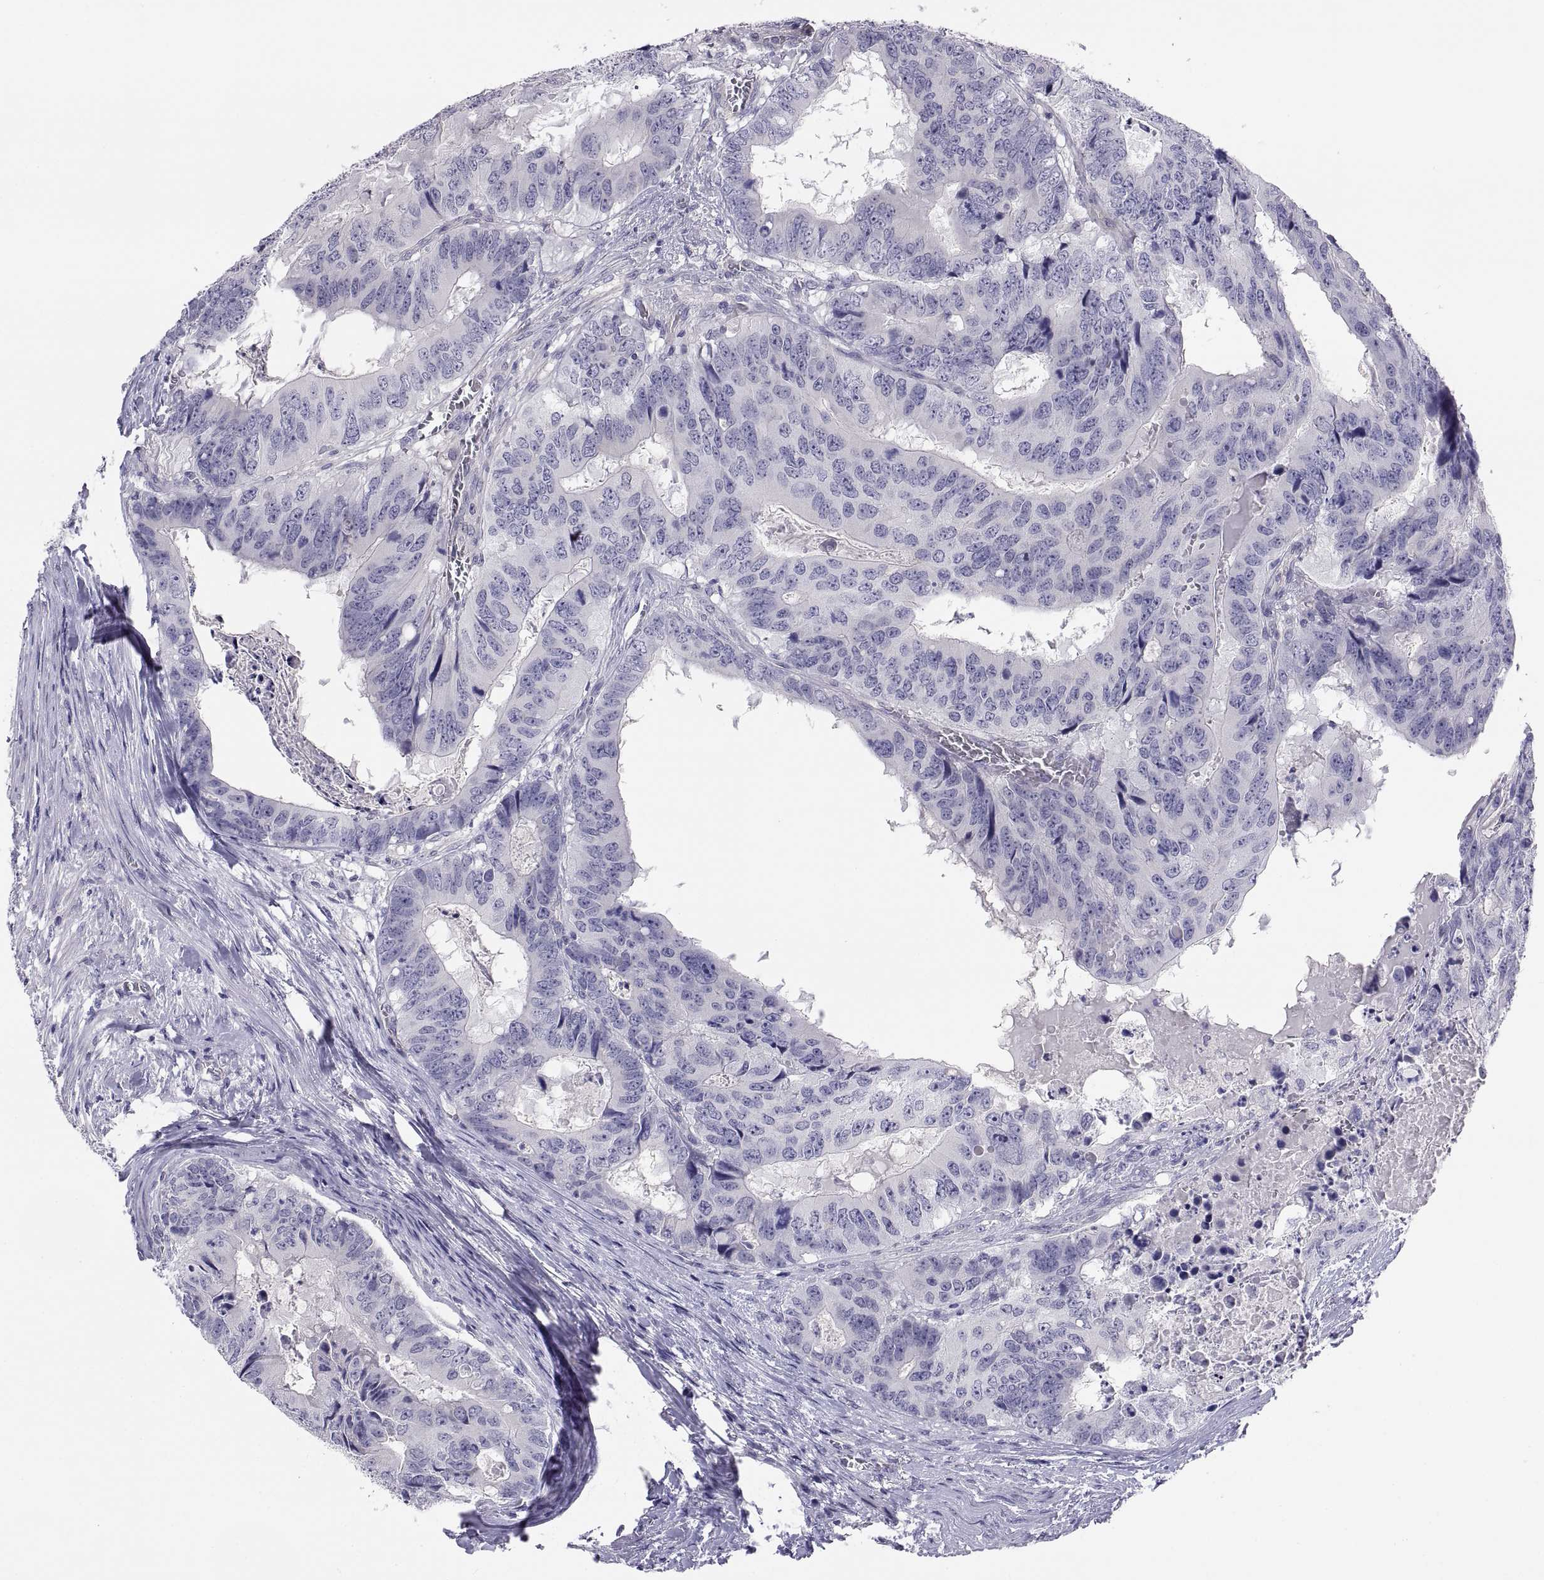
{"staining": {"intensity": "negative", "quantity": "none", "location": "none"}, "tissue": "colorectal cancer", "cell_type": "Tumor cells", "image_type": "cancer", "snomed": [{"axis": "morphology", "description": "Adenocarcinoma, NOS"}, {"axis": "topography", "description": "Colon"}], "caption": "Micrograph shows no significant protein staining in tumor cells of colorectal adenocarcinoma.", "gene": "STRC", "patient": {"sex": "male", "age": 79}}